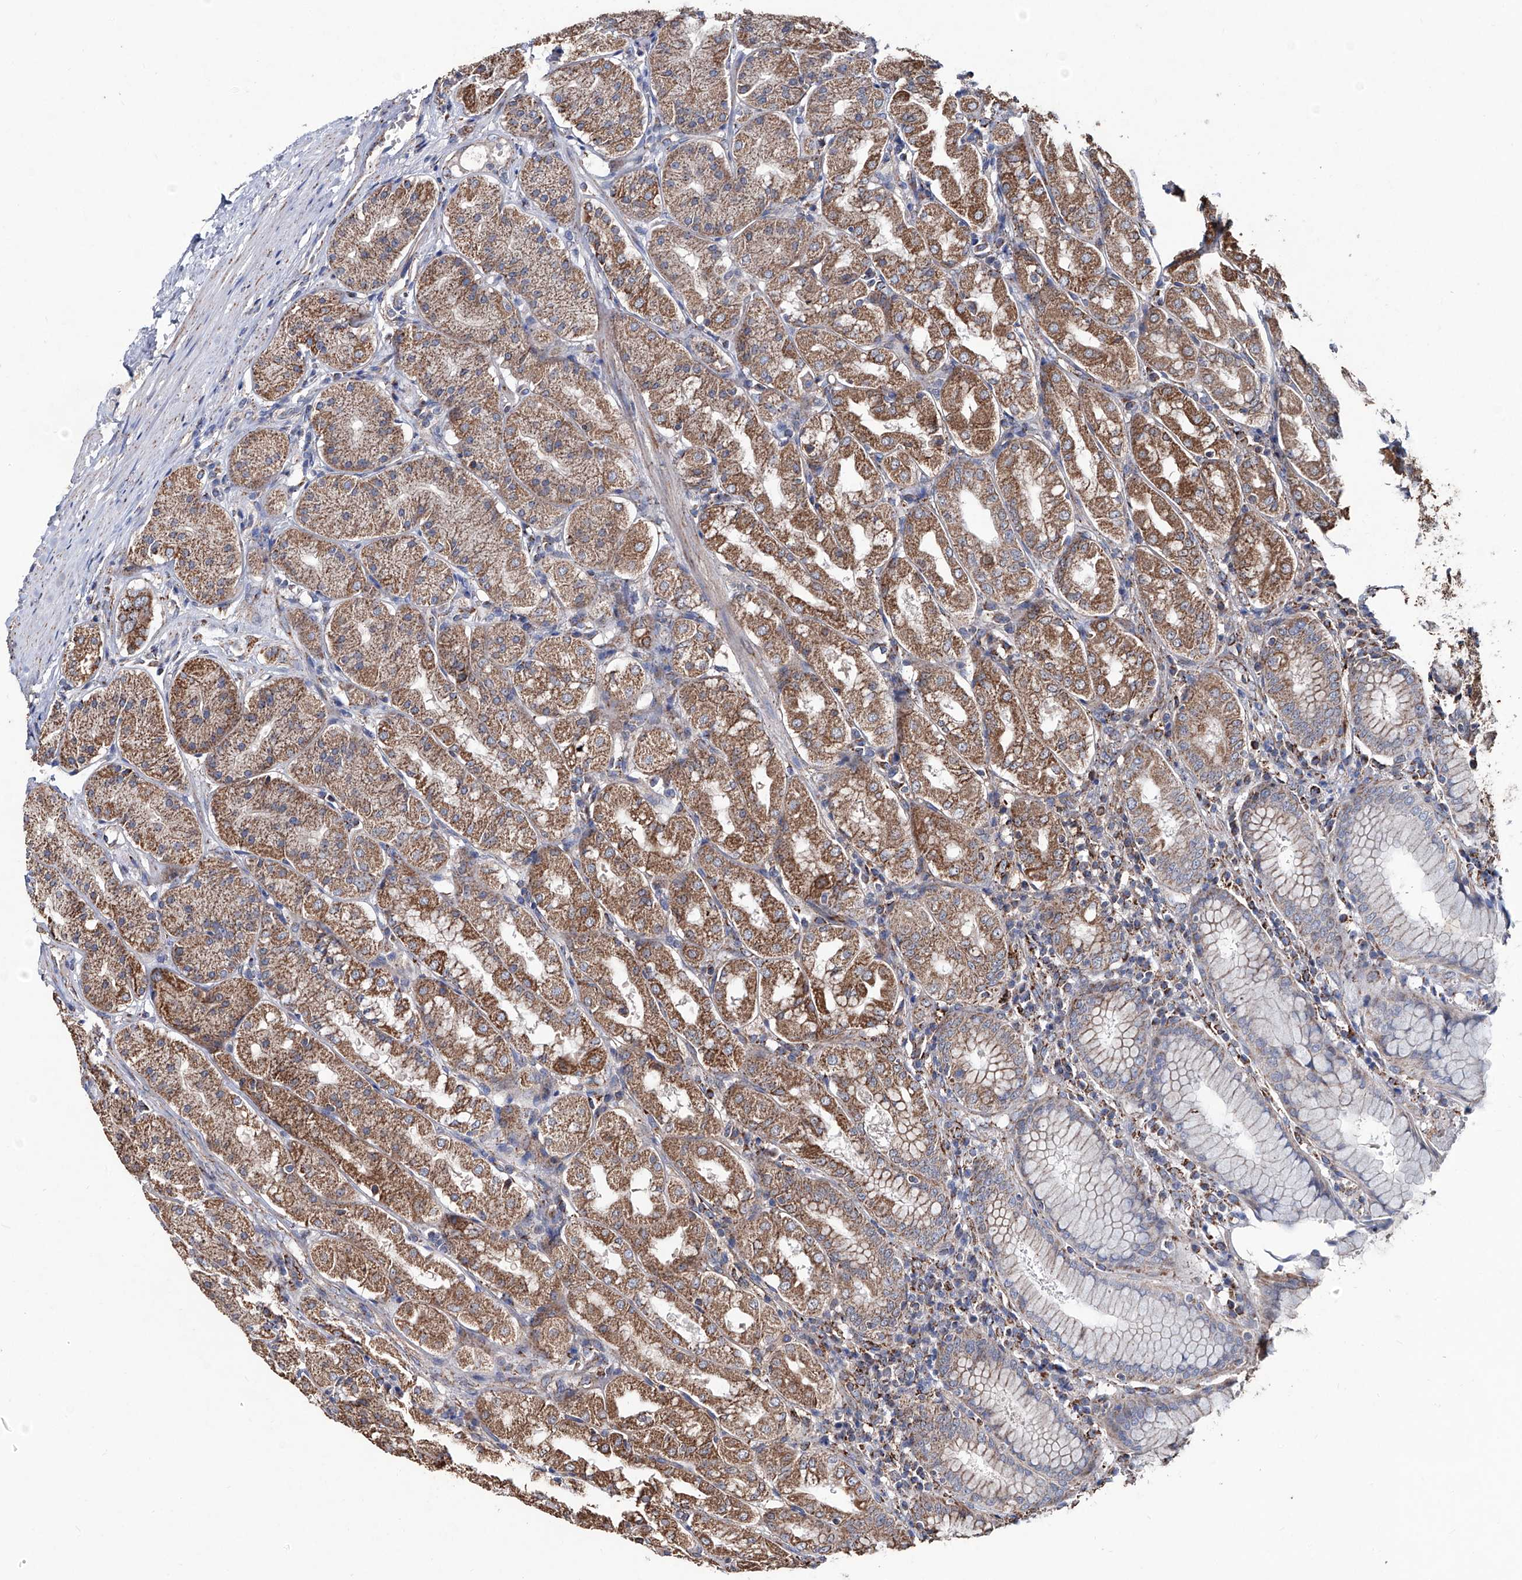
{"staining": {"intensity": "moderate", "quantity": ">75%", "location": "cytoplasmic/membranous"}, "tissue": "stomach", "cell_type": "Glandular cells", "image_type": "normal", "snomed": [{"axis": "morphology", "description": "Normal tissue, NOS"}, {"axis": "topography", "description": "Stomach"}, {"axis": "topography", "description": "Stomach, lower"}], "caption": "IHC (DAB (3,3'-diaminobenzidine)) staining of unremarkable human stomach displays moderate cytoplasmic/membranous protein staining in about >75% of glandular cells.", "gene": "NHS", "patient": {"sex": "female", "age": 56}}